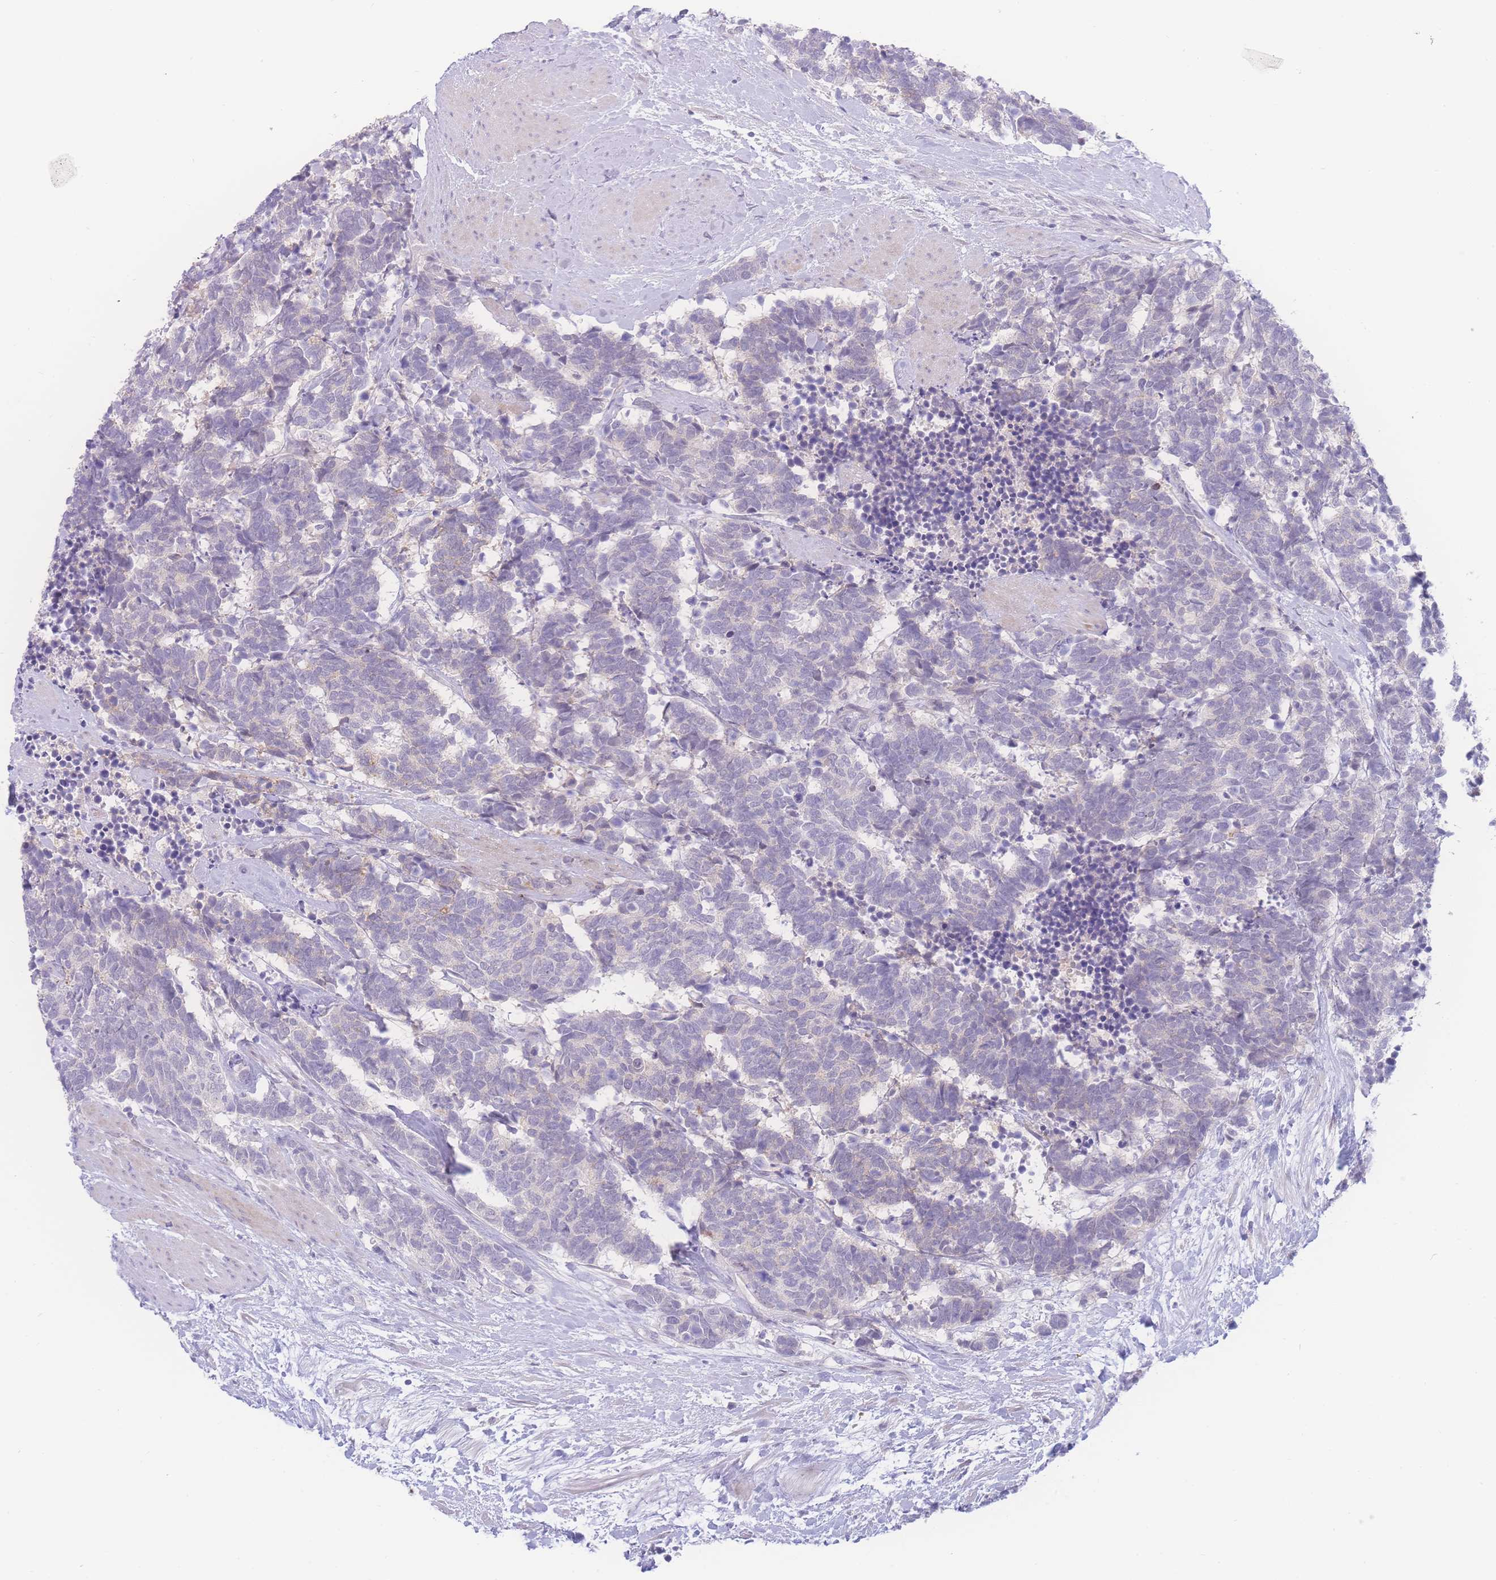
{"staining": {"intensity": "negative", "quantity": "none", "location": "none"}, "tissue": "carcinoid", "cell_type": "Tumor cells", "image_type": "cancer", "snomed": [{"axis": "morphology", "description": "Carcinoma, NOS"}, {"axis": "morphology", "description": "Carcinoid, malignant, NOS"}, {"axis": "topography", "description": "Prostate"}], "caption": "High magnification brightfield microscopy of carcinoid (malignant) stained with DAB (brown) and counterstained with hematoxylin (blue): tumor cells show no significant positivity.", "gene": "PRSS22", "patient": {"sex": "male", "age": 57}}